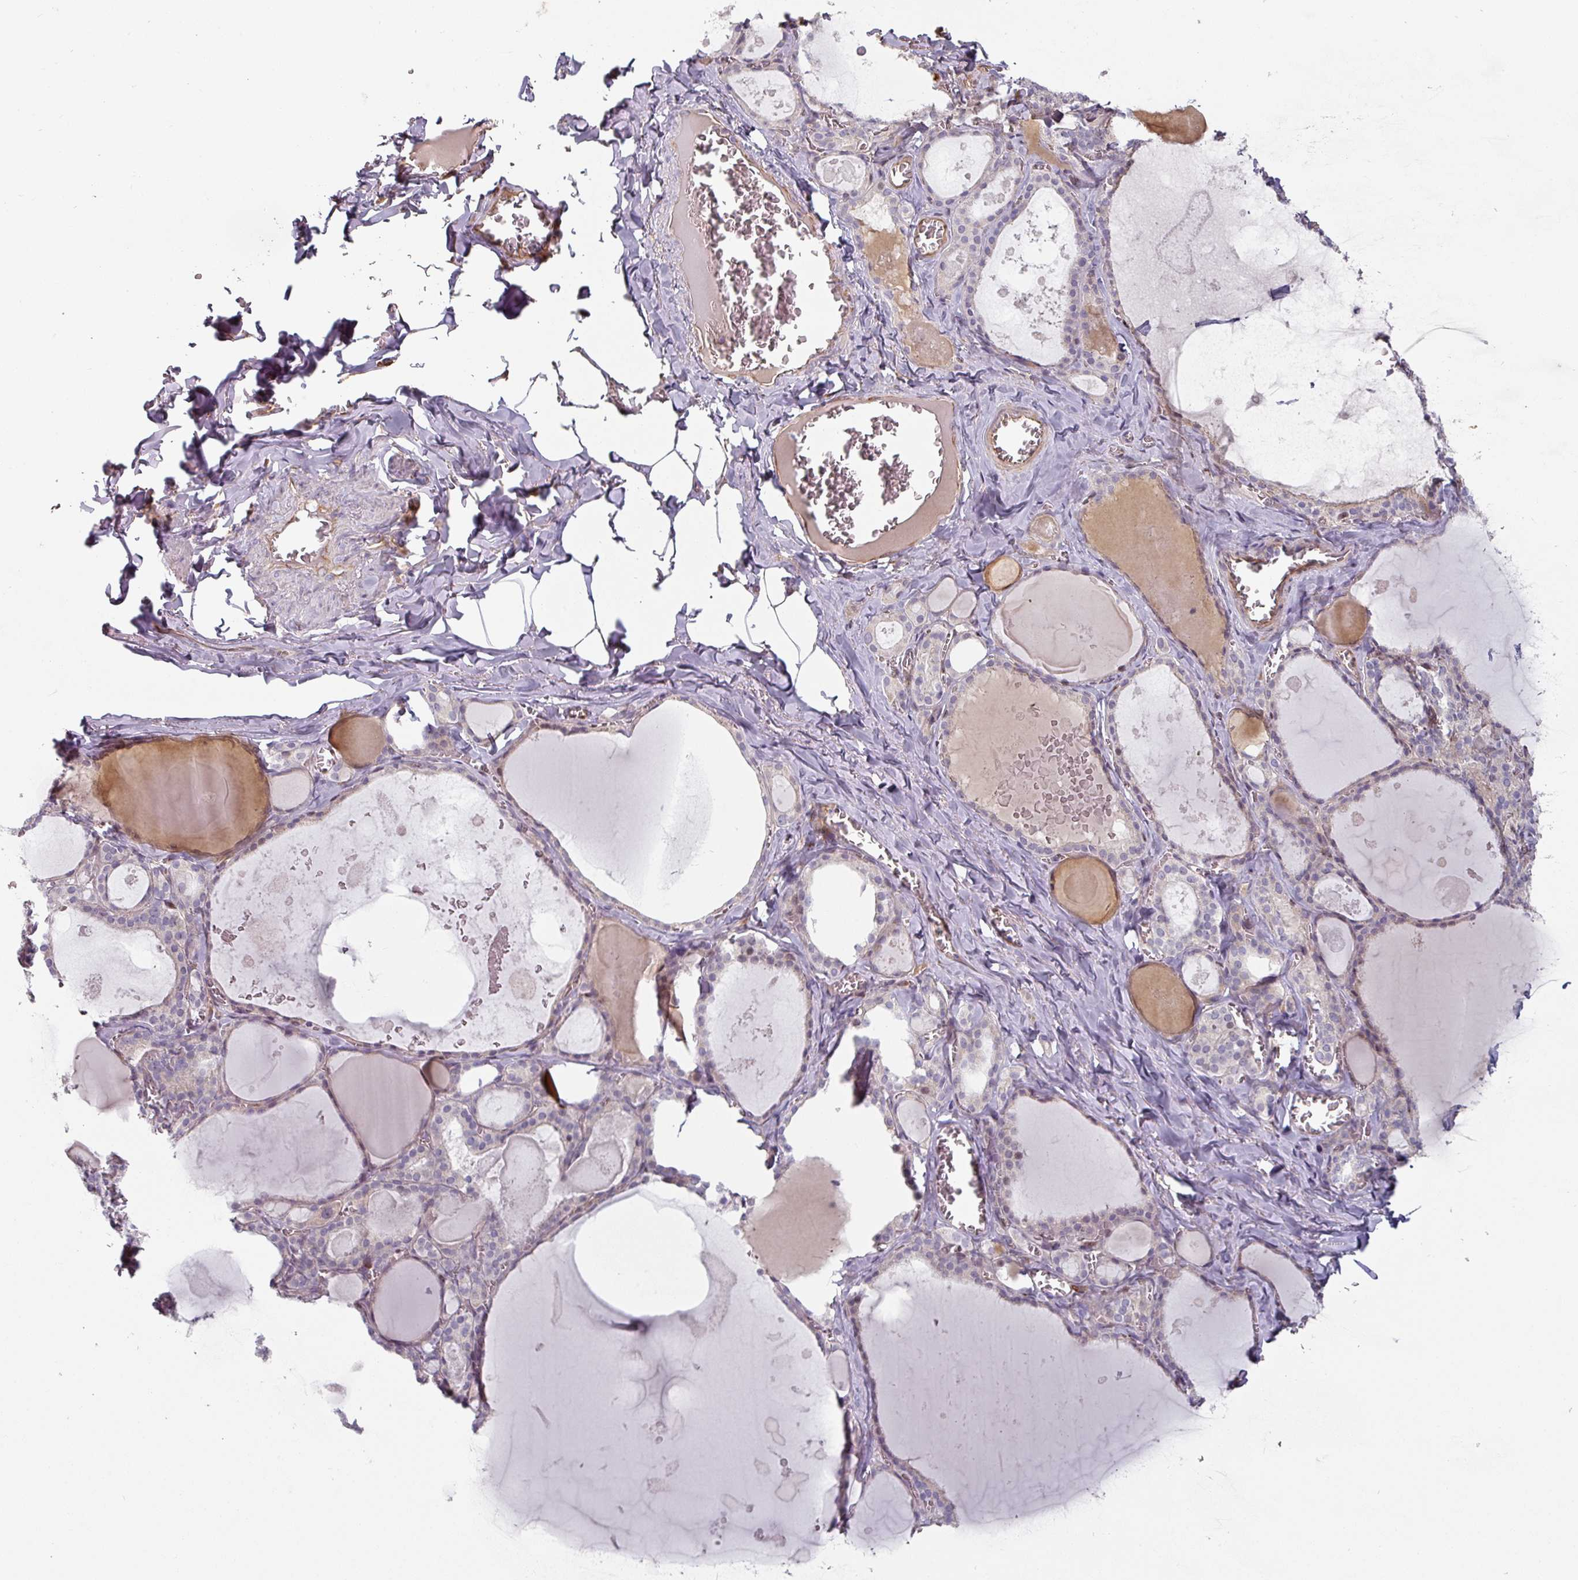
{"staining": {"intensity": "weak", "quantity": "25%-75%", "location": "cytoplasmic/membranous"}, "tissue": "thyroid gland", "cell_type": "Glandular cells", "image_type": "normal", "snomed": [{"axis": "morphology", "description": "Normal tissue, NOS"}, {"axis": "topography", "description": "Thyroid gland"}], "caption": "Thyroid gland stained with DAB IHC reveals low levels of weak cytoplasmic/membranous staining in about 25%-75% of glandular cells. (DAB IHC, brown staining for protein, blue staining for nuclei).", "gene": "CEP78", "patient": {"sex": "male", "age": 56}}